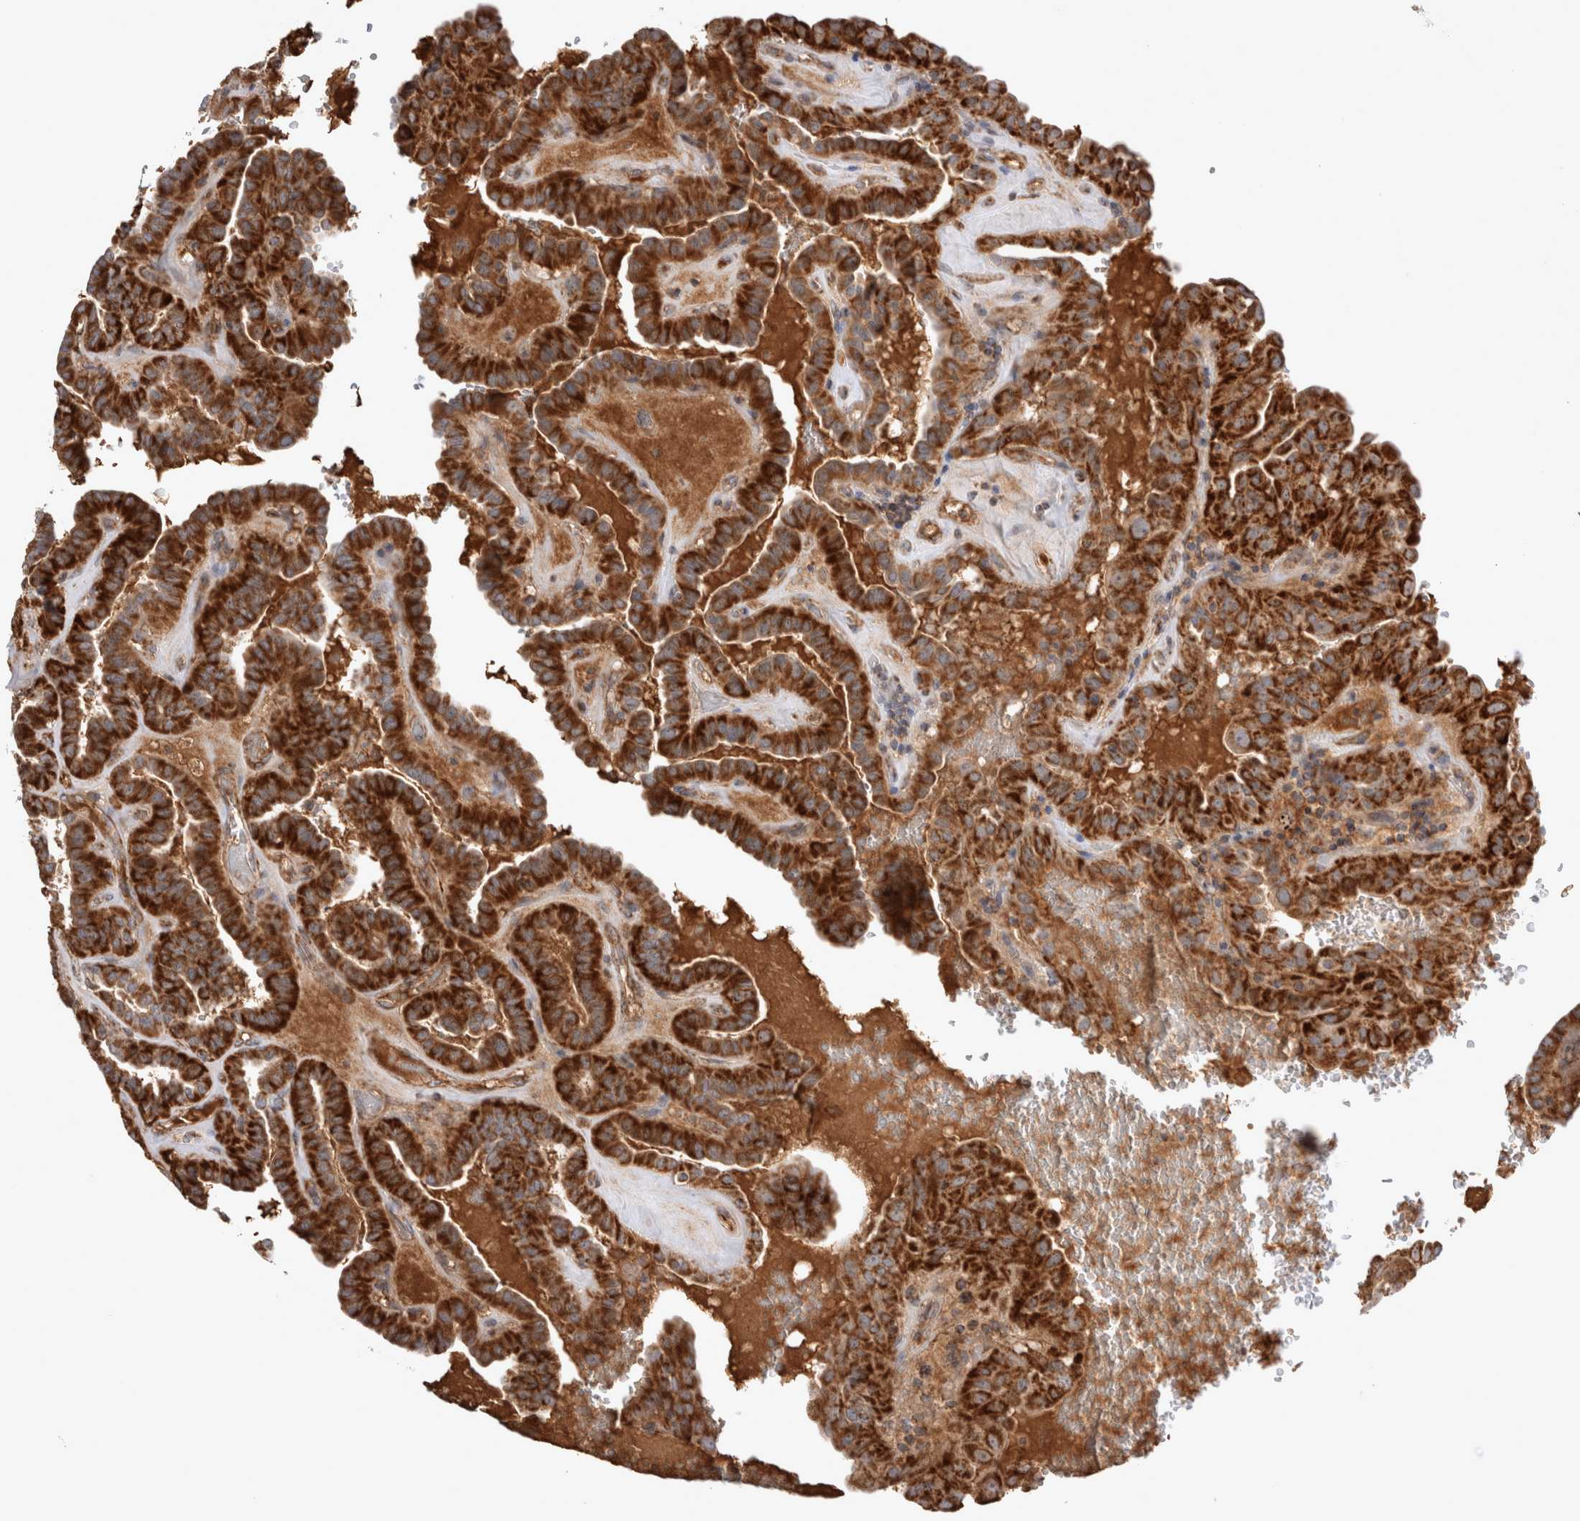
{"staining": {"intensity": "strong", "quantity": ">75%", "location": "cytoplasmic/membranous"}, "tissue": "thyroid cancer", "cell_type": "Tumor cells", "image_type": "cancer", "snomed": [{"axis": "morphology", "description": "Papillary adenocarcinoma, NOS"}, {"axis": "topography", "description": "Thyroid gland"}], "caption": "Papillary adenocarcinoma (thyroid) tissue displays strong cytoplasmic/membranous staining in approximately >75% of tumor cells, visualized by immunohistochemistry. (IHC, brightfield microscopy, high magnification).", "gene": "MRPS28", "patient": {"sex": "male", "age": 77}}